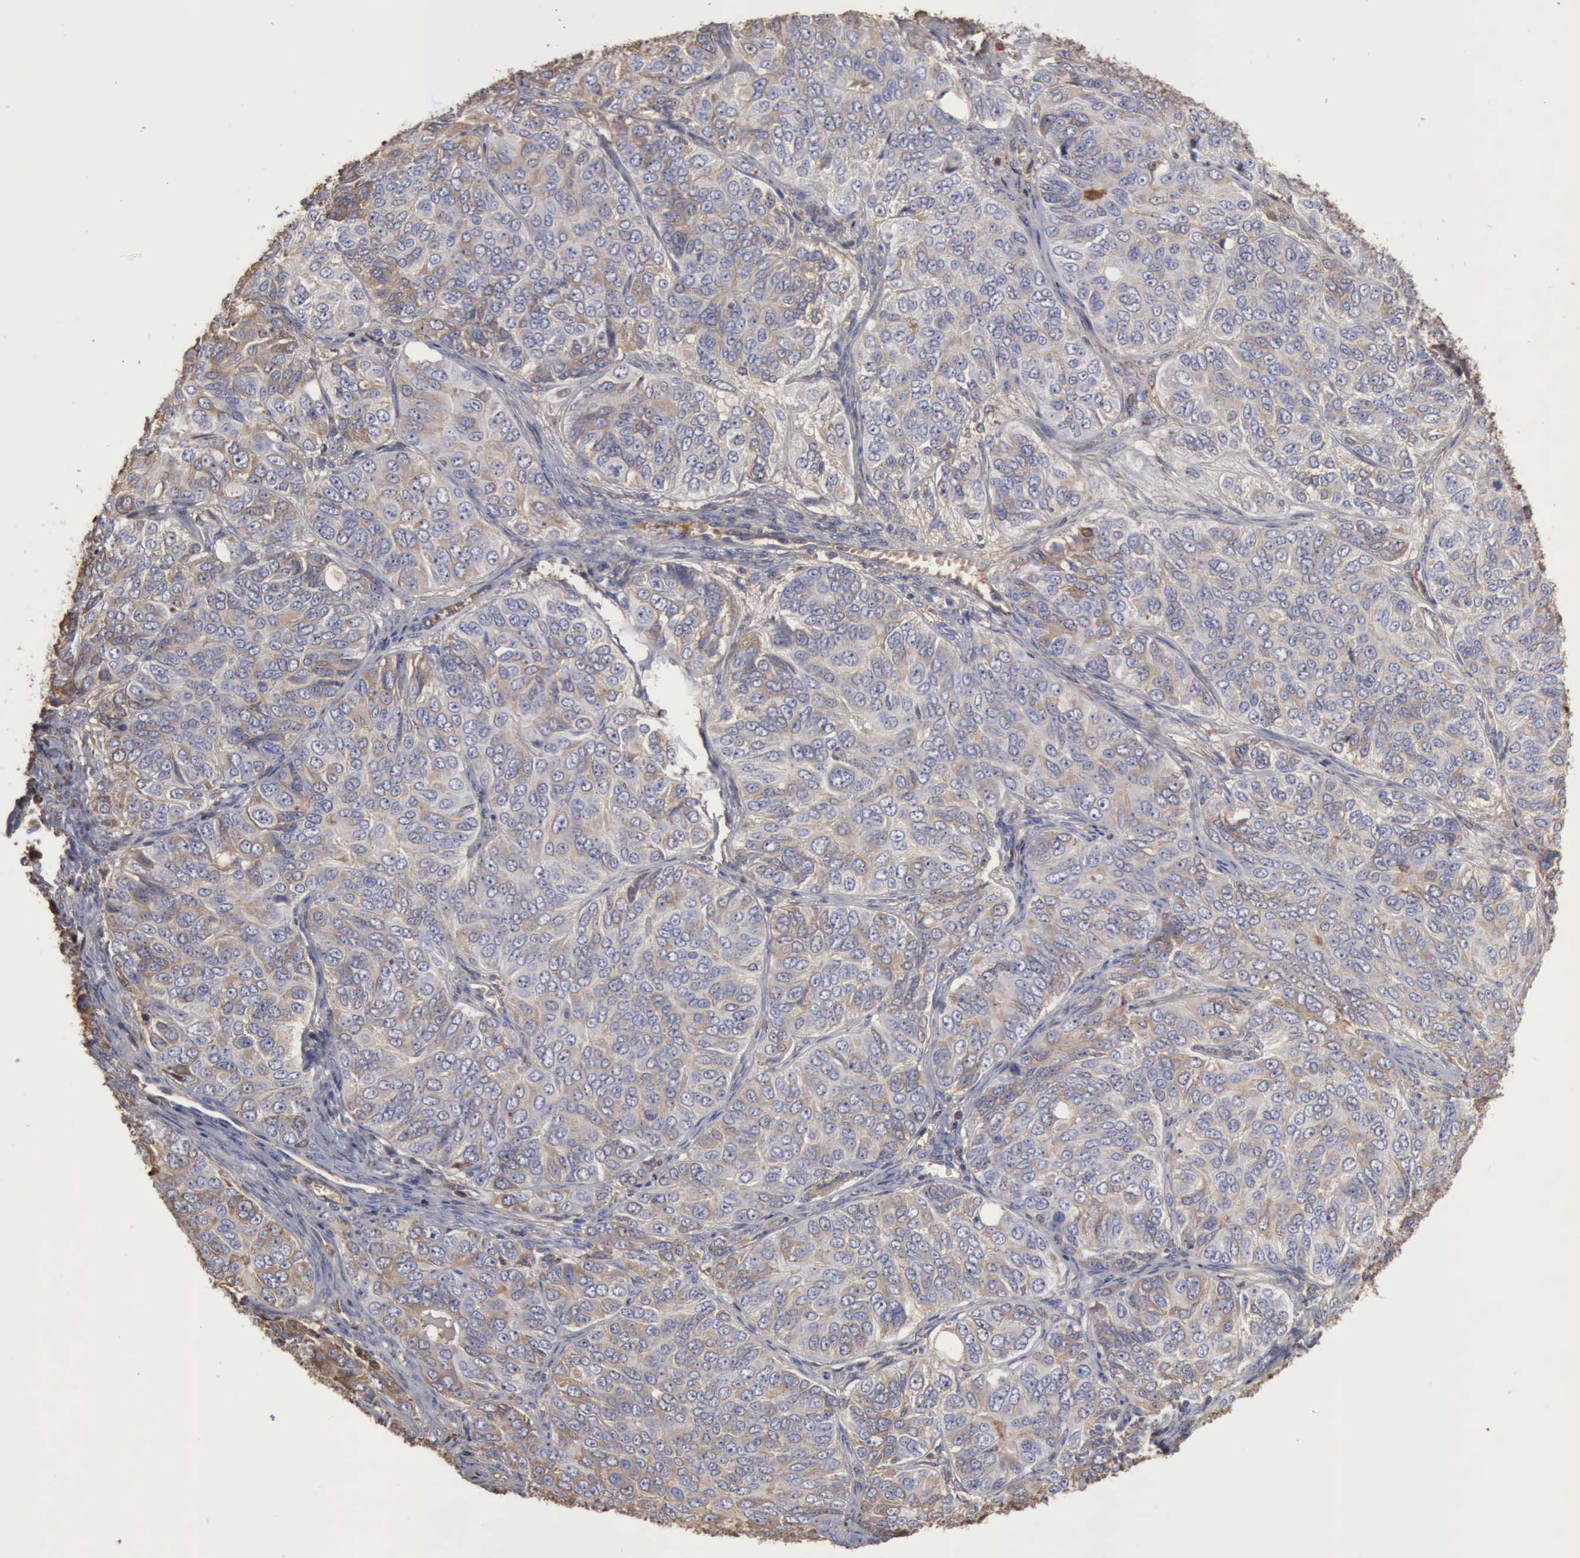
{"staining": {"intensity": "weak", "quantity": "<25%", "location": "cytoplasmic/membranous"}, "tissue": "ovarian cancer", "cell_type": "Tumor cells", "image_type": "cancer", "snomed": [{"axis": "morphology", "description": "Carcinoma, endometroid"}, {"axis": "topography", "description": "Ovary"}], "caption": "The image exhibits no significant staining in tumor cells of ovarian cancer.", "gene": "SERPINA1", "patient": {"sex": "female", "age": 51}}